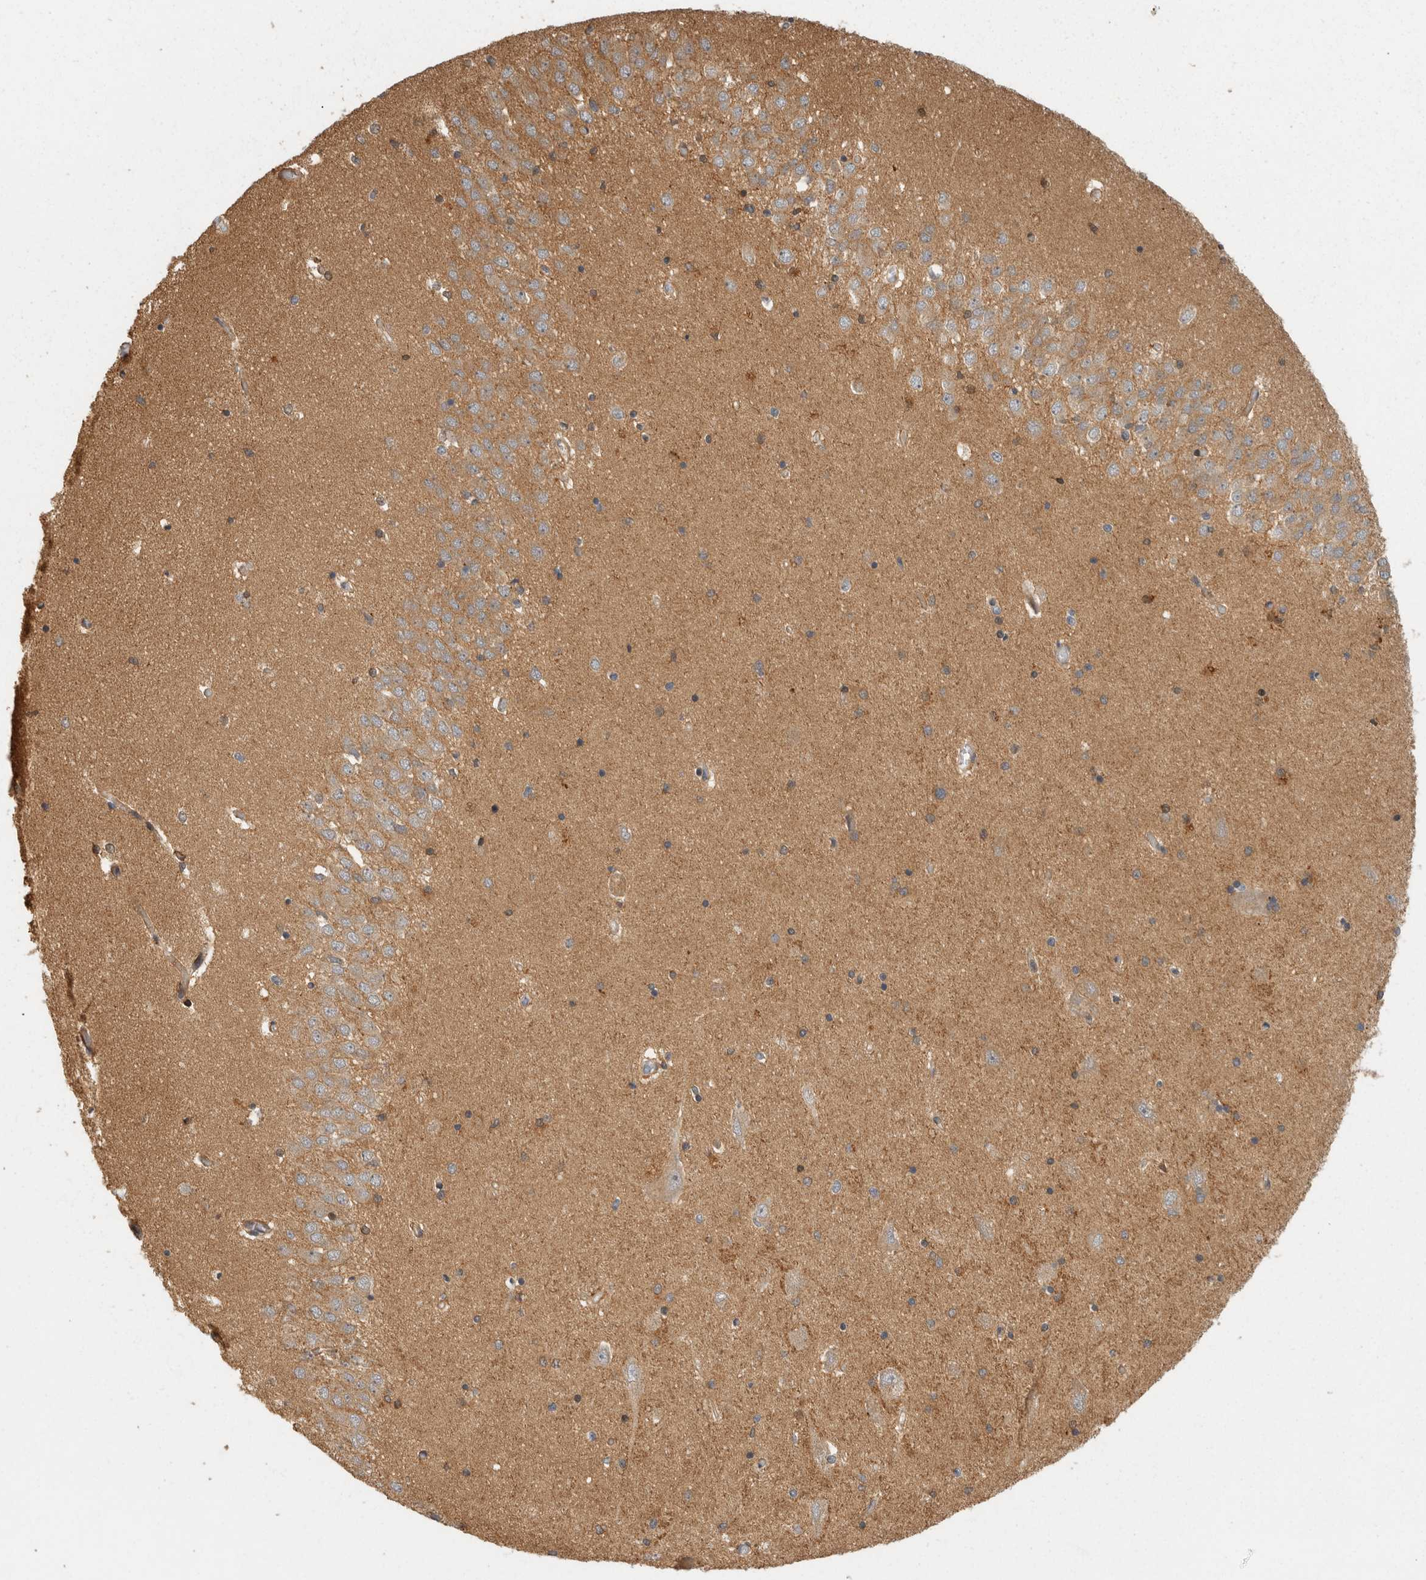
{"staining": {"intensity": "weak", "quantity": "25%-75%", "location": "cytoplasmic/membranous"}, "tissue": "hippocampus", "cell_type": "Glial cells", "image_type": "normal", "snomed": [{"axis": "morphology", "description": "Normal tissue, NOS"}, {"axis": "topography", "description": "Hippocampus"}], "caption": "IHC of unremarkable human hippocampus demonstrates low levels of weak cytoplasmic/membranous positivity in about 25%-75% of glial cells. The protein is stained brown, and the nuclei are stained in blue (DAB (3,3'-diaminobenzidine) IHC with brightfield microscopy, high magnification).", "gene": "SWT1", "patient": {"sex": "male", "age": 45}}